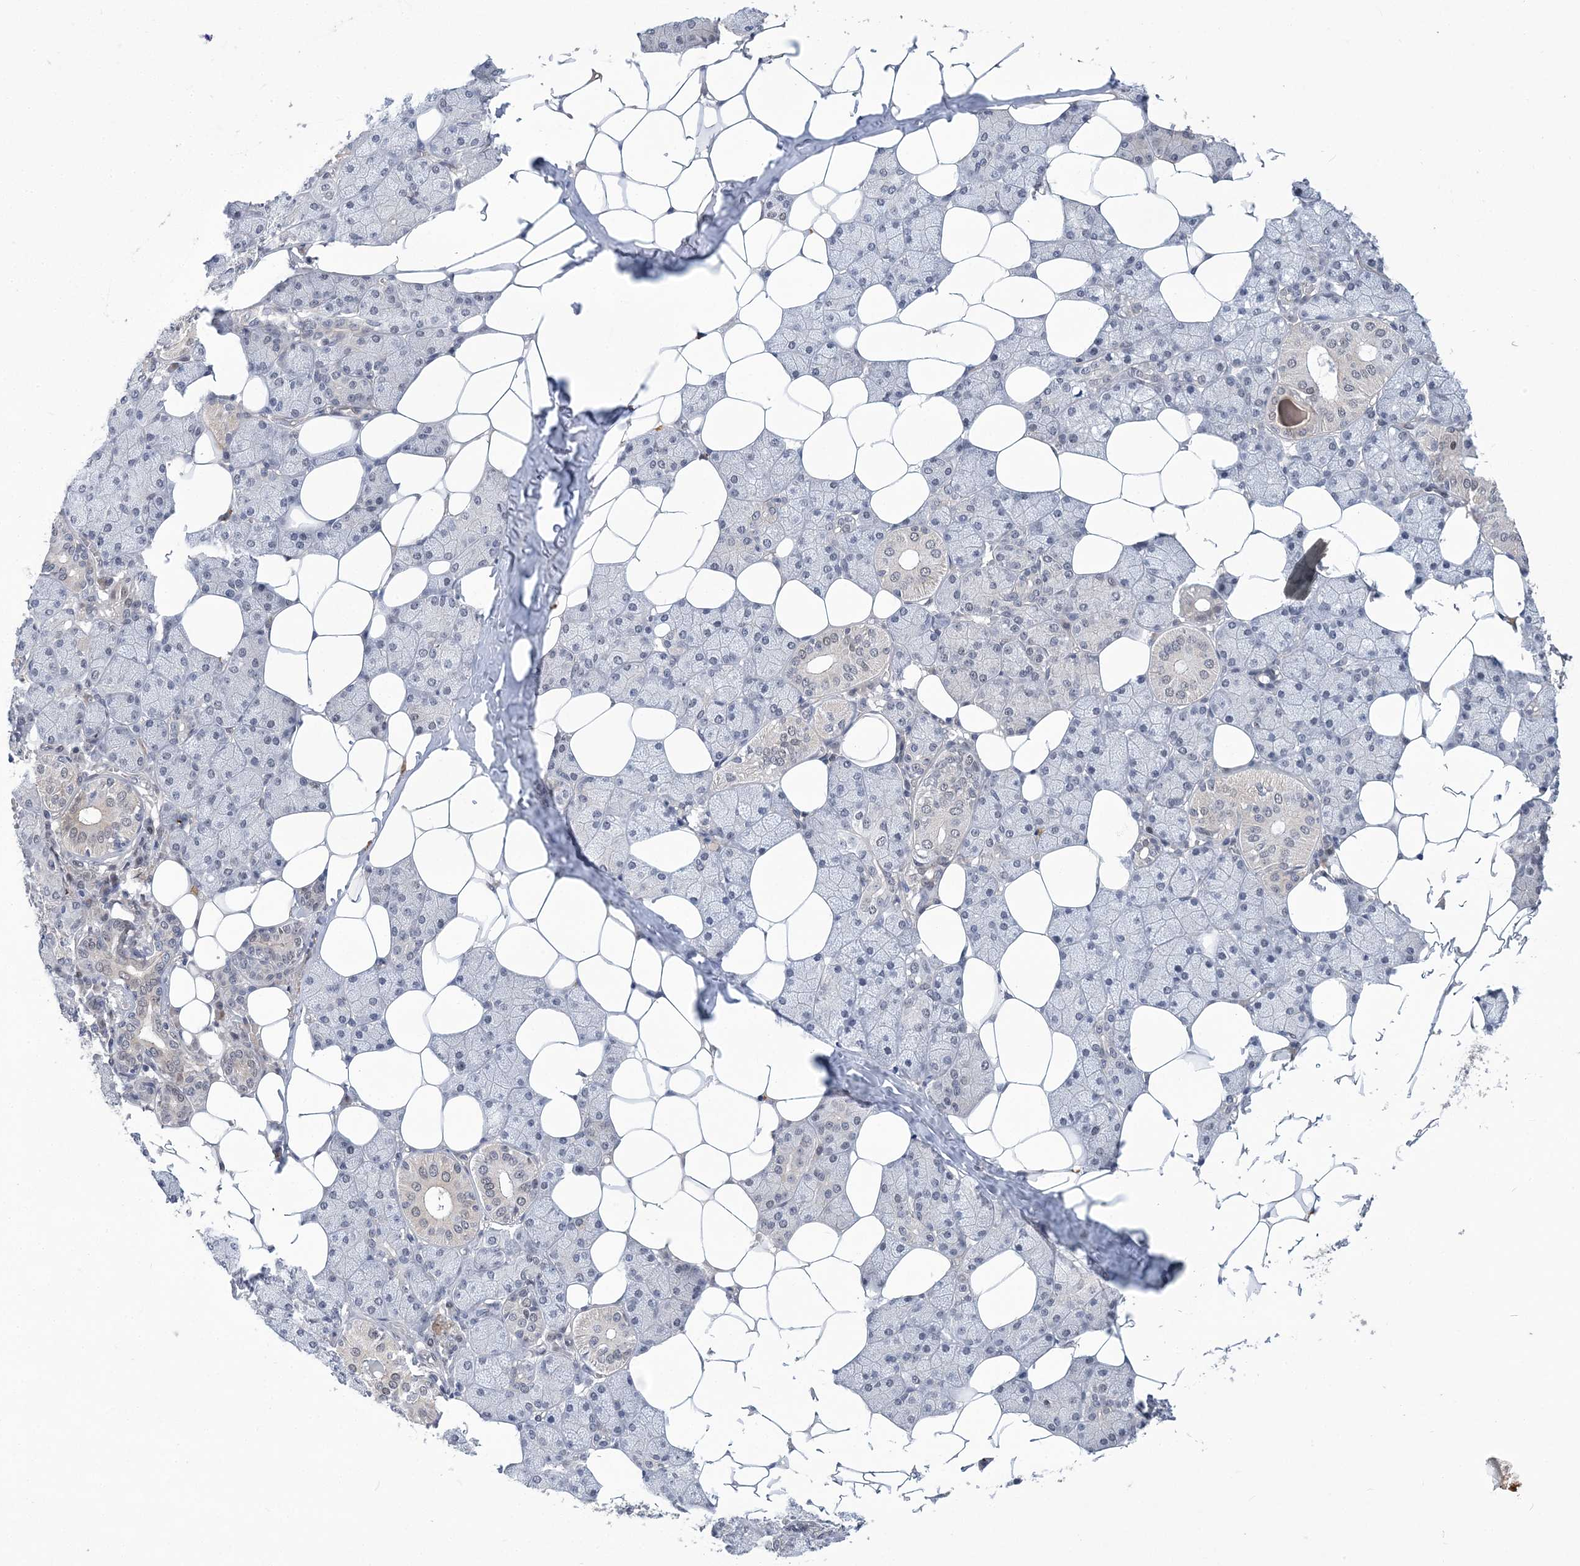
{"staining": {"intensity": "moderate", "quantity": "<25%", "location": "cytoplasmic/membranous"}, "tissue": "salivary gland", "cell_type": "Glandular cells", "image_type": "normal", "snomed": [{"axis": "morphology", "description": "Normal tissue, NOS"}, {"axis": "topography", "description": "Salivary gland"}], "caption": "DAB immunohistochemical staining of benign salivary gland displays moderate cytoplasmic/membranous protein expression in approximately <25% of glandular cells. Using DAB (3,3'-diaminobenzidine) (brown) and hematoxylin (blue) stains, captured at high magnification using brightfield microscopy.", "gene": "FAM217A", "patient": {"sex": "female", "age": 33}}